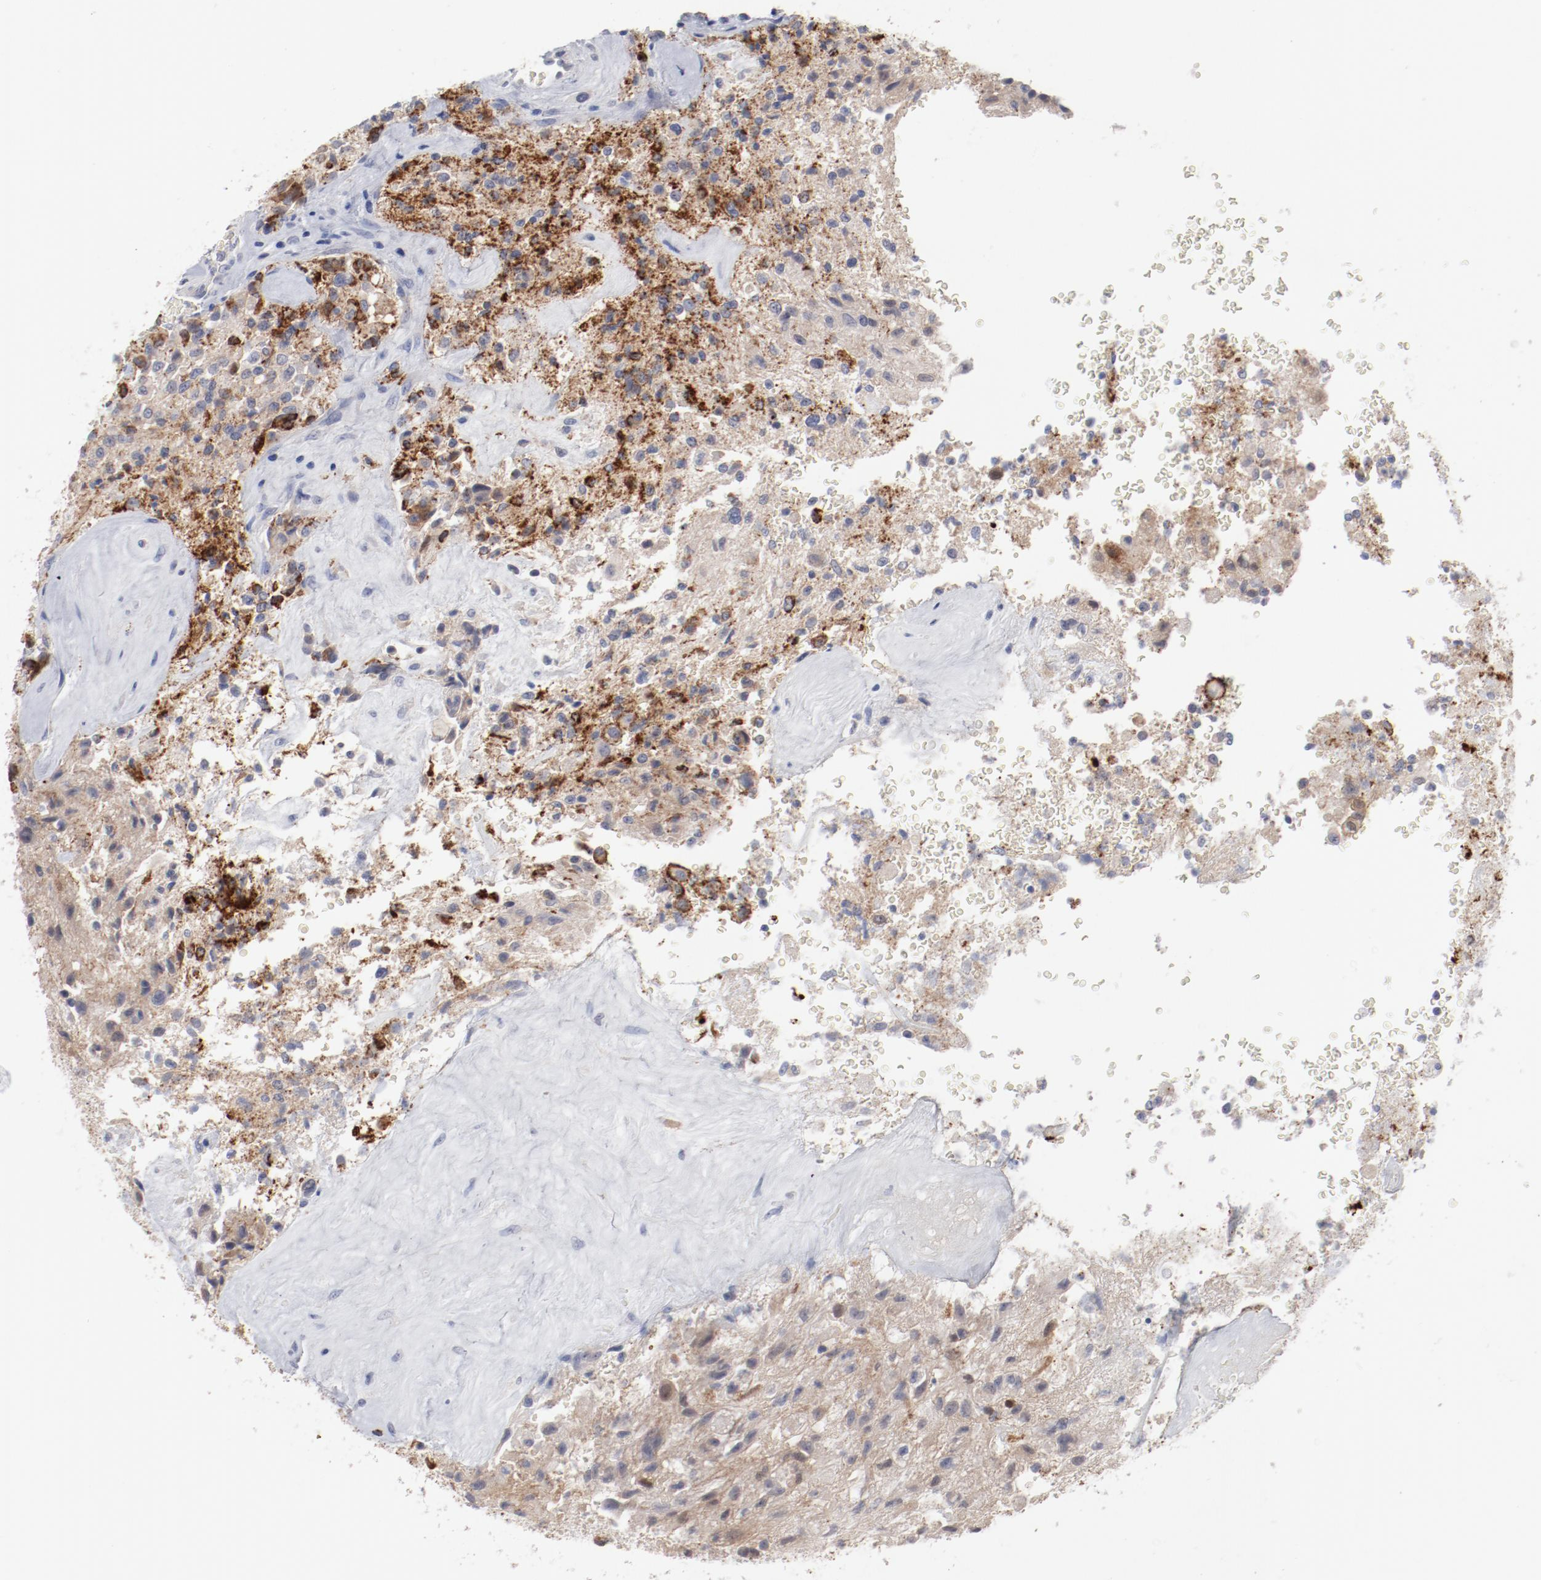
{"staining": {"intensity": "moderate", "quantity": "25%-75%", "location": "cytoplasmic/membranous"}, "tissue": "glioma", "cell_type": "Tumor cells", "image_type": "cancer", "snomed": [{"axis": "morphology", "description": "Normal tissue, NOS"}, {"axis": "morphology", "description": "Glioma, malignant, High grade"}, {"axis": "topography", "description": "Cerebral cortex"}], "caption": "Tumor cells exhibit medium levels of moderate cytoplasmic/membranous staining in about 25%-75% of cells in glioma. Immunohistochemistry (ihc) stains the protein of interest in brown and the nuclei are stained blue.", "gene": "SH3BGR", "patient": {"sex": "male", "age": 56}}